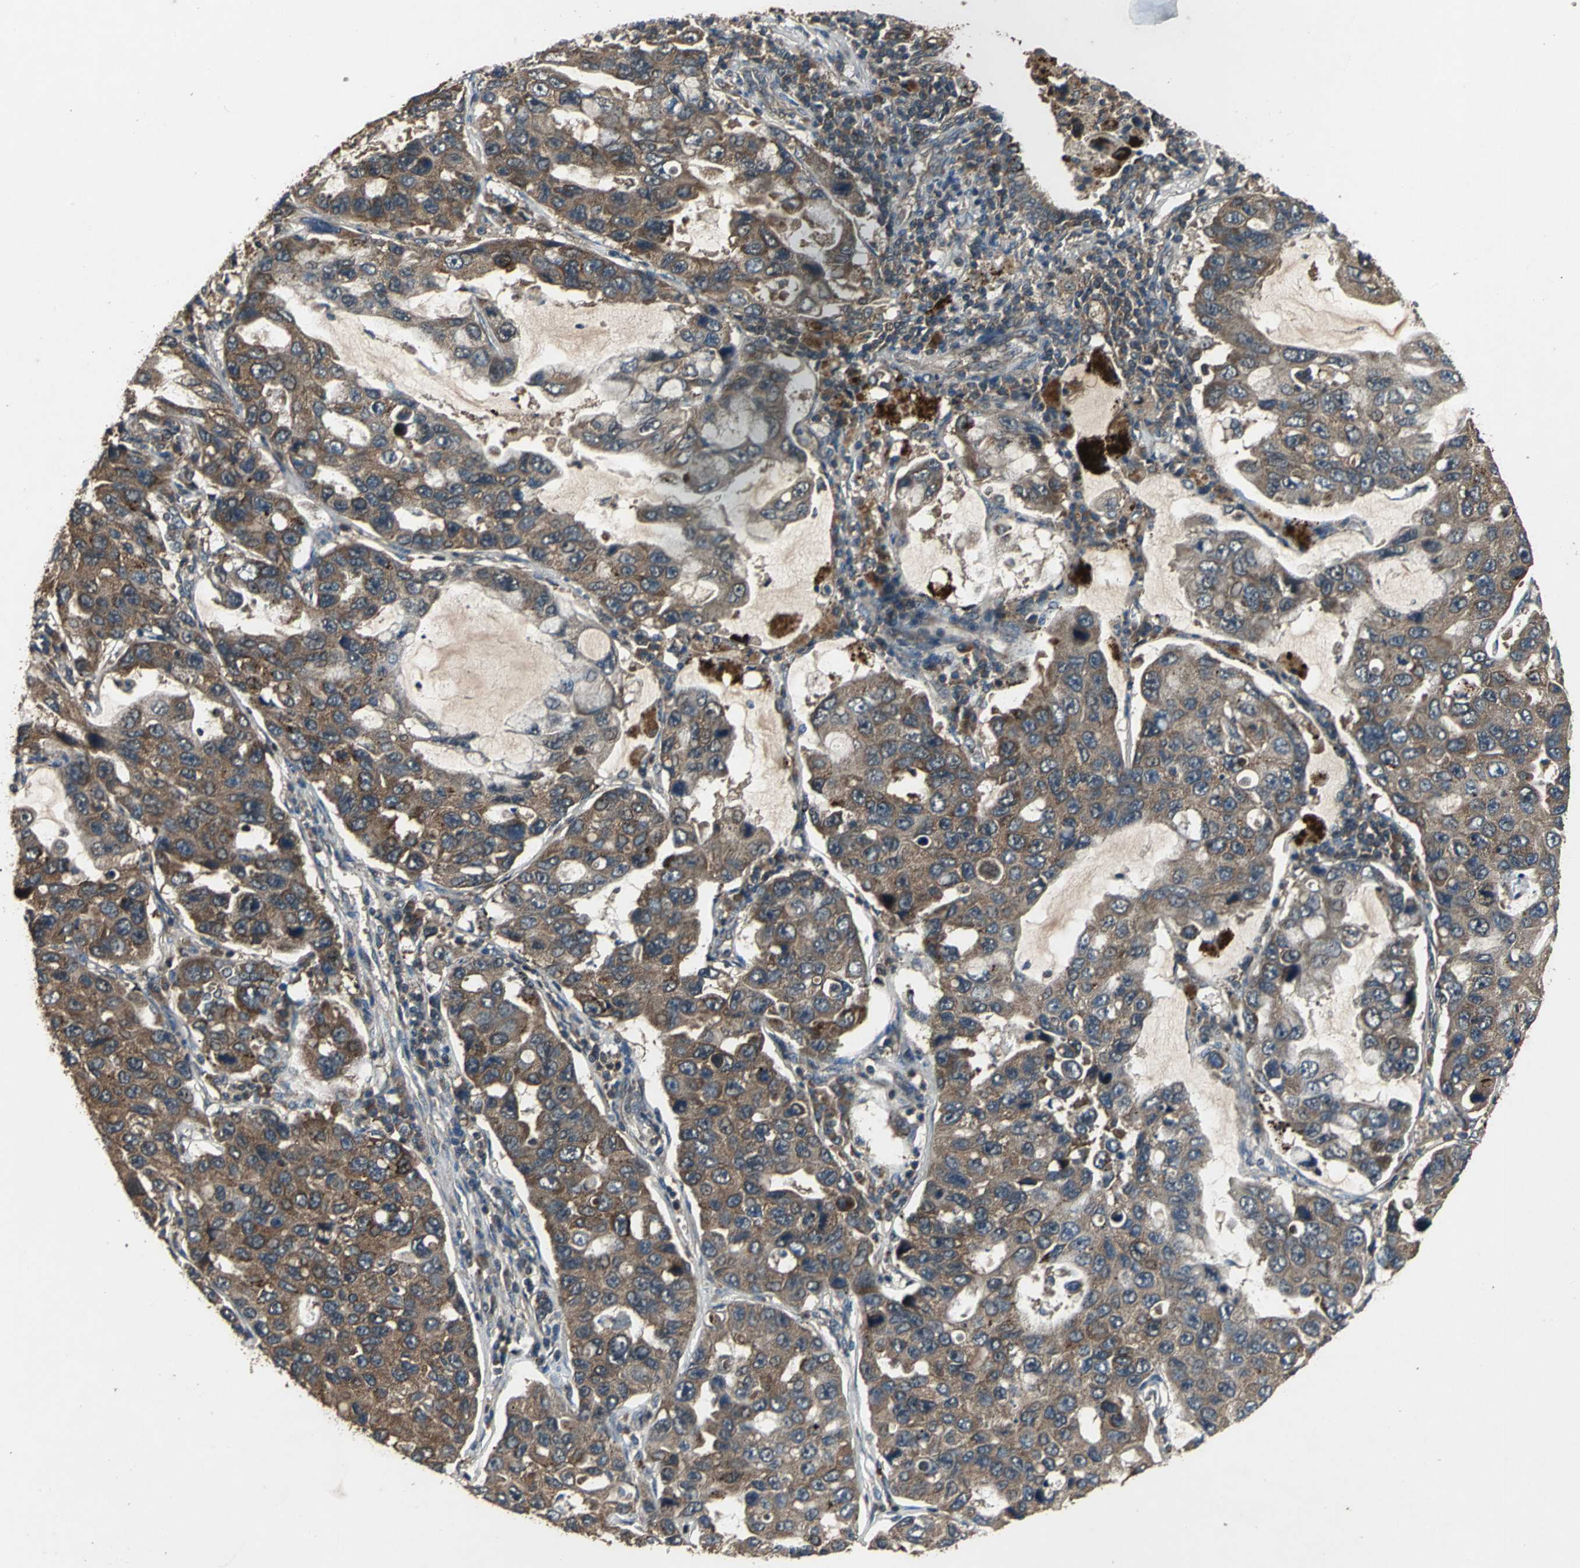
{"staining": {"intensity": "strong", "quantity": ">75%", "location": "cytoplasmic/membranous"}, "tissue": "lung cancer", "cell_type": "Tumor cells", "image_type": "cancer", "snomed": [{"axis": "morphology", "description": "Adenocarcinoma, NOS"}, {"axis": "topography", "description": "Lung"}], "caption": "Lung cancer (adenocarcinoma) was stained to show a protein in brown. There is high levels of strong cytoplasmic/membranous staining in about >75% of tumor cells.", "gene": "ZNF608", "patient": {"sex": "male", "age": 64}}